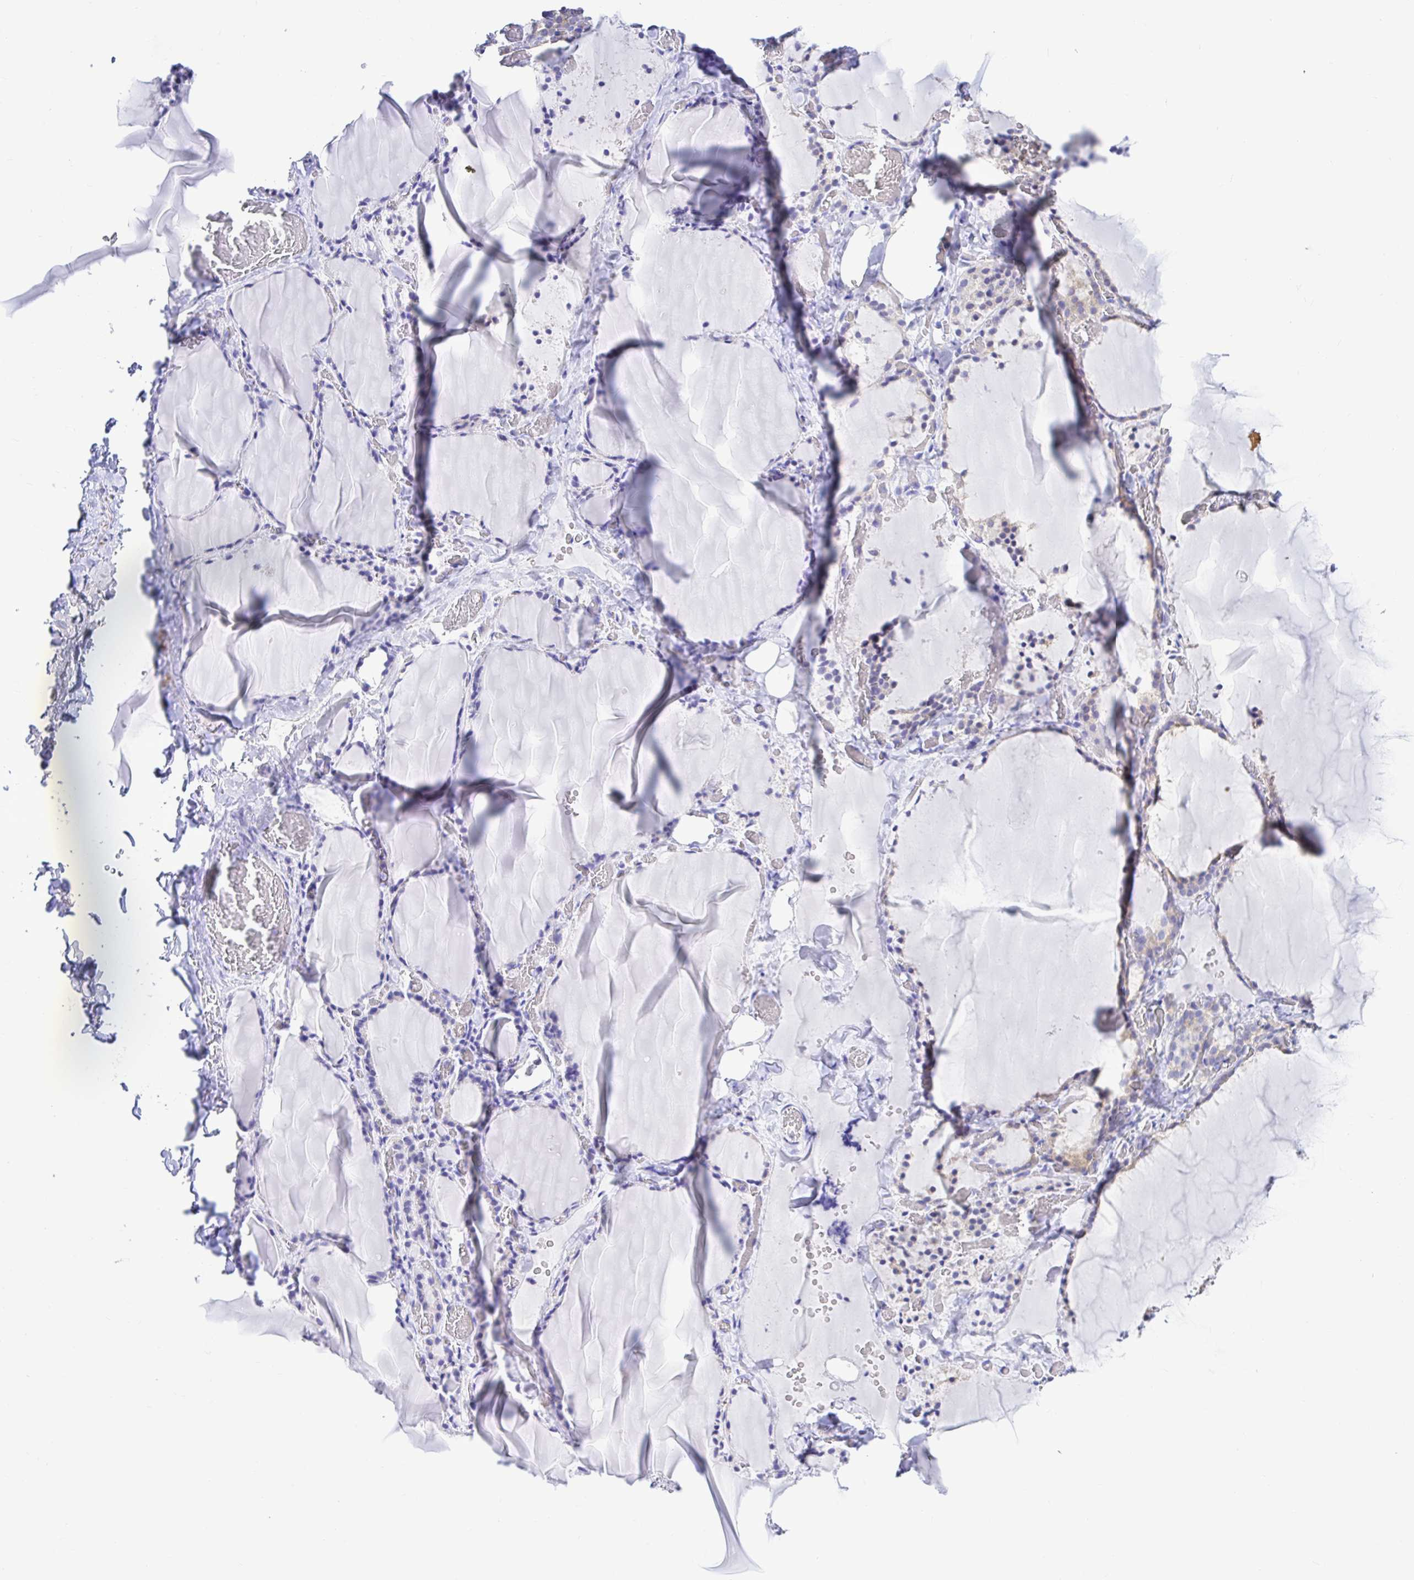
{"staining": {"intensity": "weak", "quantity": "<25%", "location": "cytoplasmic/membranous"}, "tissue": "thyroid gland", "cell_type": "Glandular cells", "image_type": "normal", "snomed": [{"axis": "morphology", "description": "Normal tissue, NOS"}, {"axis": "topography", "description": "Thyroid gland"}], "caption": "IHC of benign thyroid gland reveals no staining in glandular cells. The staining is performed using DAB (3,3'-diaminobenzidine) brown chromogen with nuclei counter-stained in using hematoxylin.", "gene": "BACE2", "patient": {"sex": "female", "age": 22}}